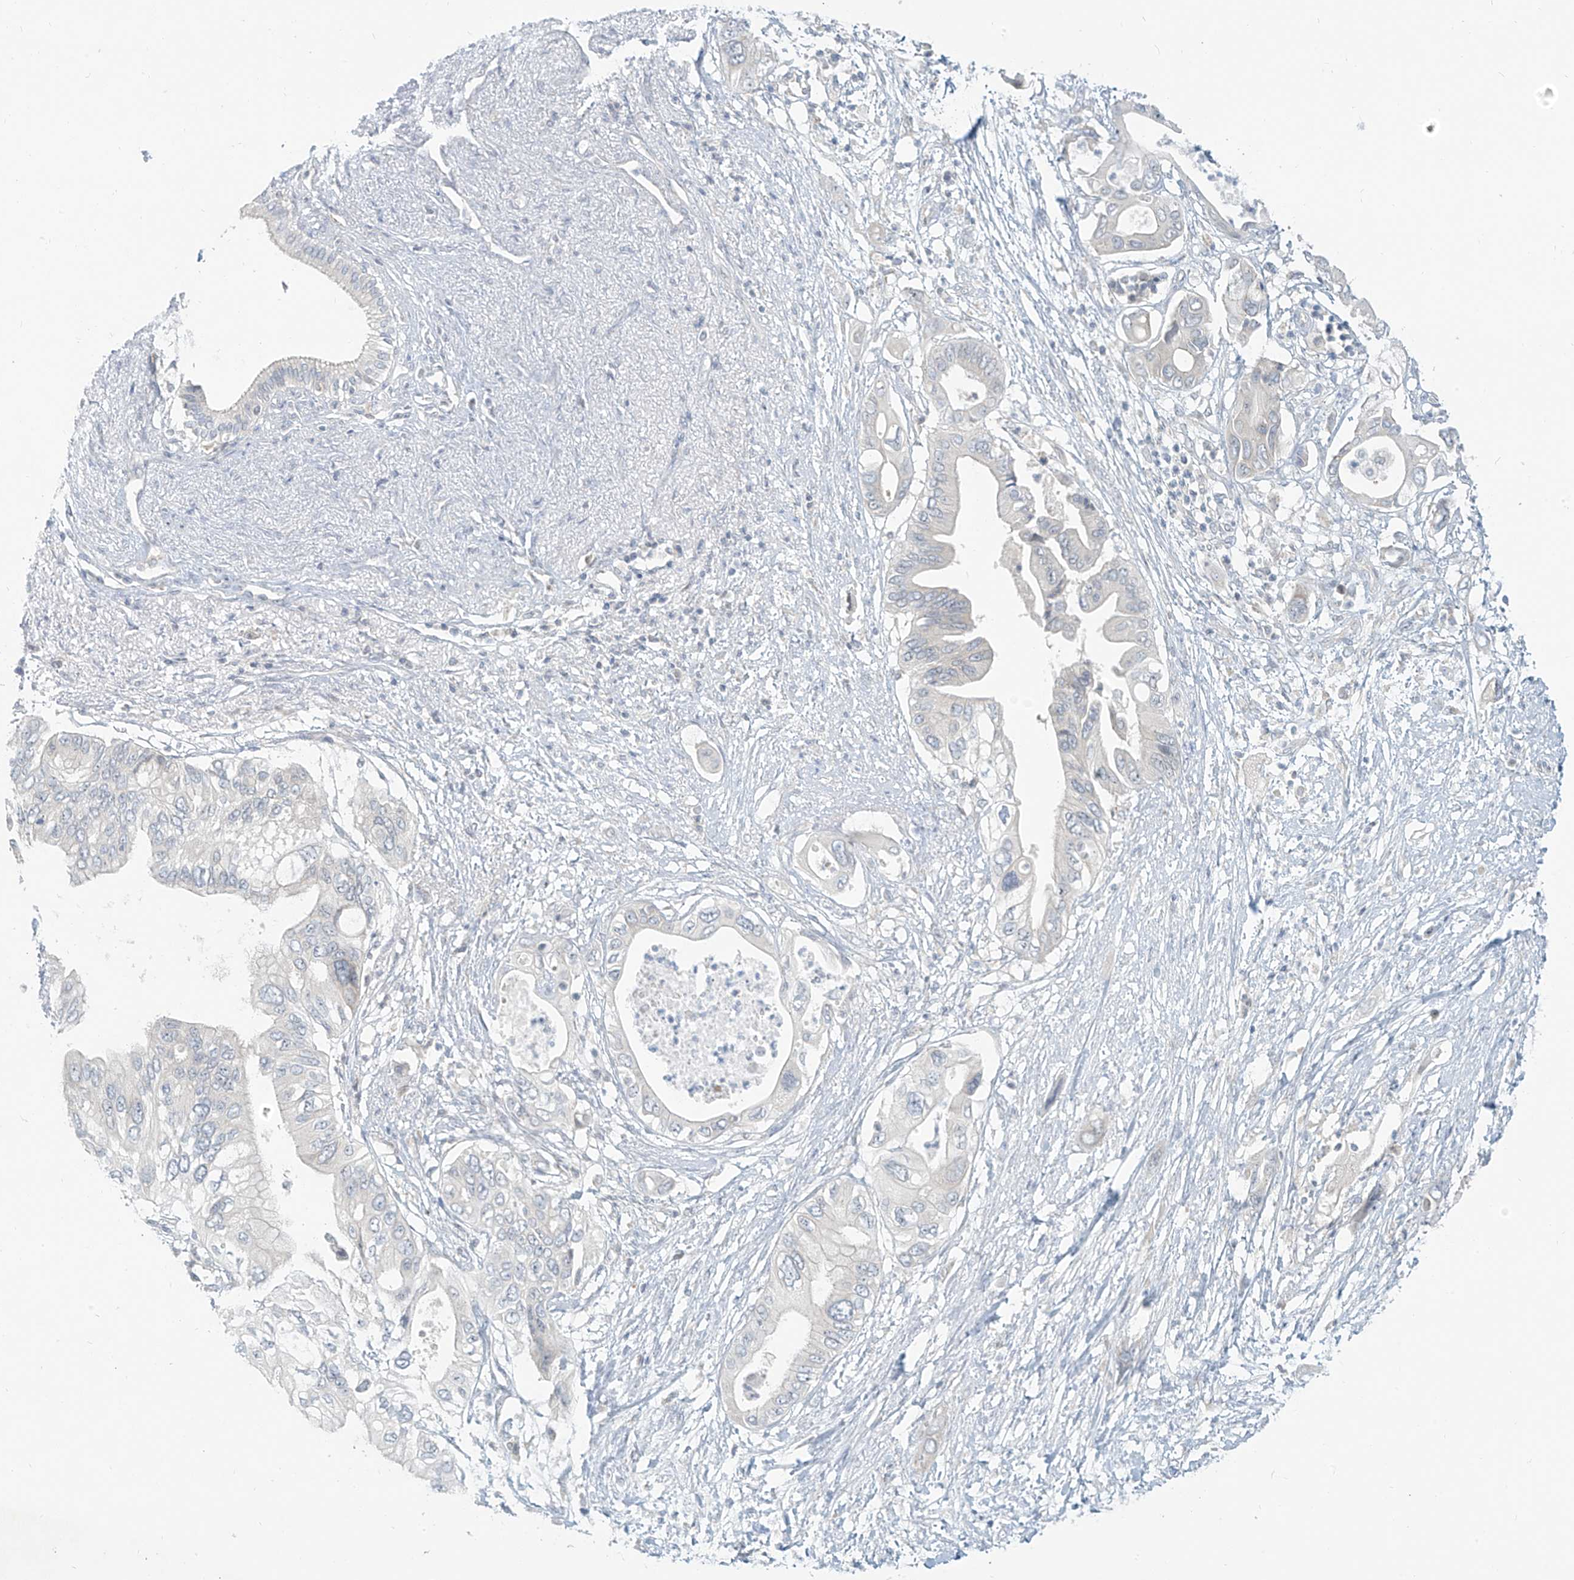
{"staining": {"intensity": "negative", "quantity": "none", "location": "none"}, "tissue": "pancreatic cancer", "cell_type": "Tumor cells", "image_type": "cancer", "snomed": [{"axis": "morphology", "description": "Adenocarcinoma, NOS"}, {"axis": "topography", "description": "Pancreas"}], "caption": "The immunohistochemistry photomicrograph has no significant positivity in tumor cells of adenocarcinoma (pancreatic) tissue.", "gene": "C2orf42", "patient": {"sex": "male", "age": 66}}